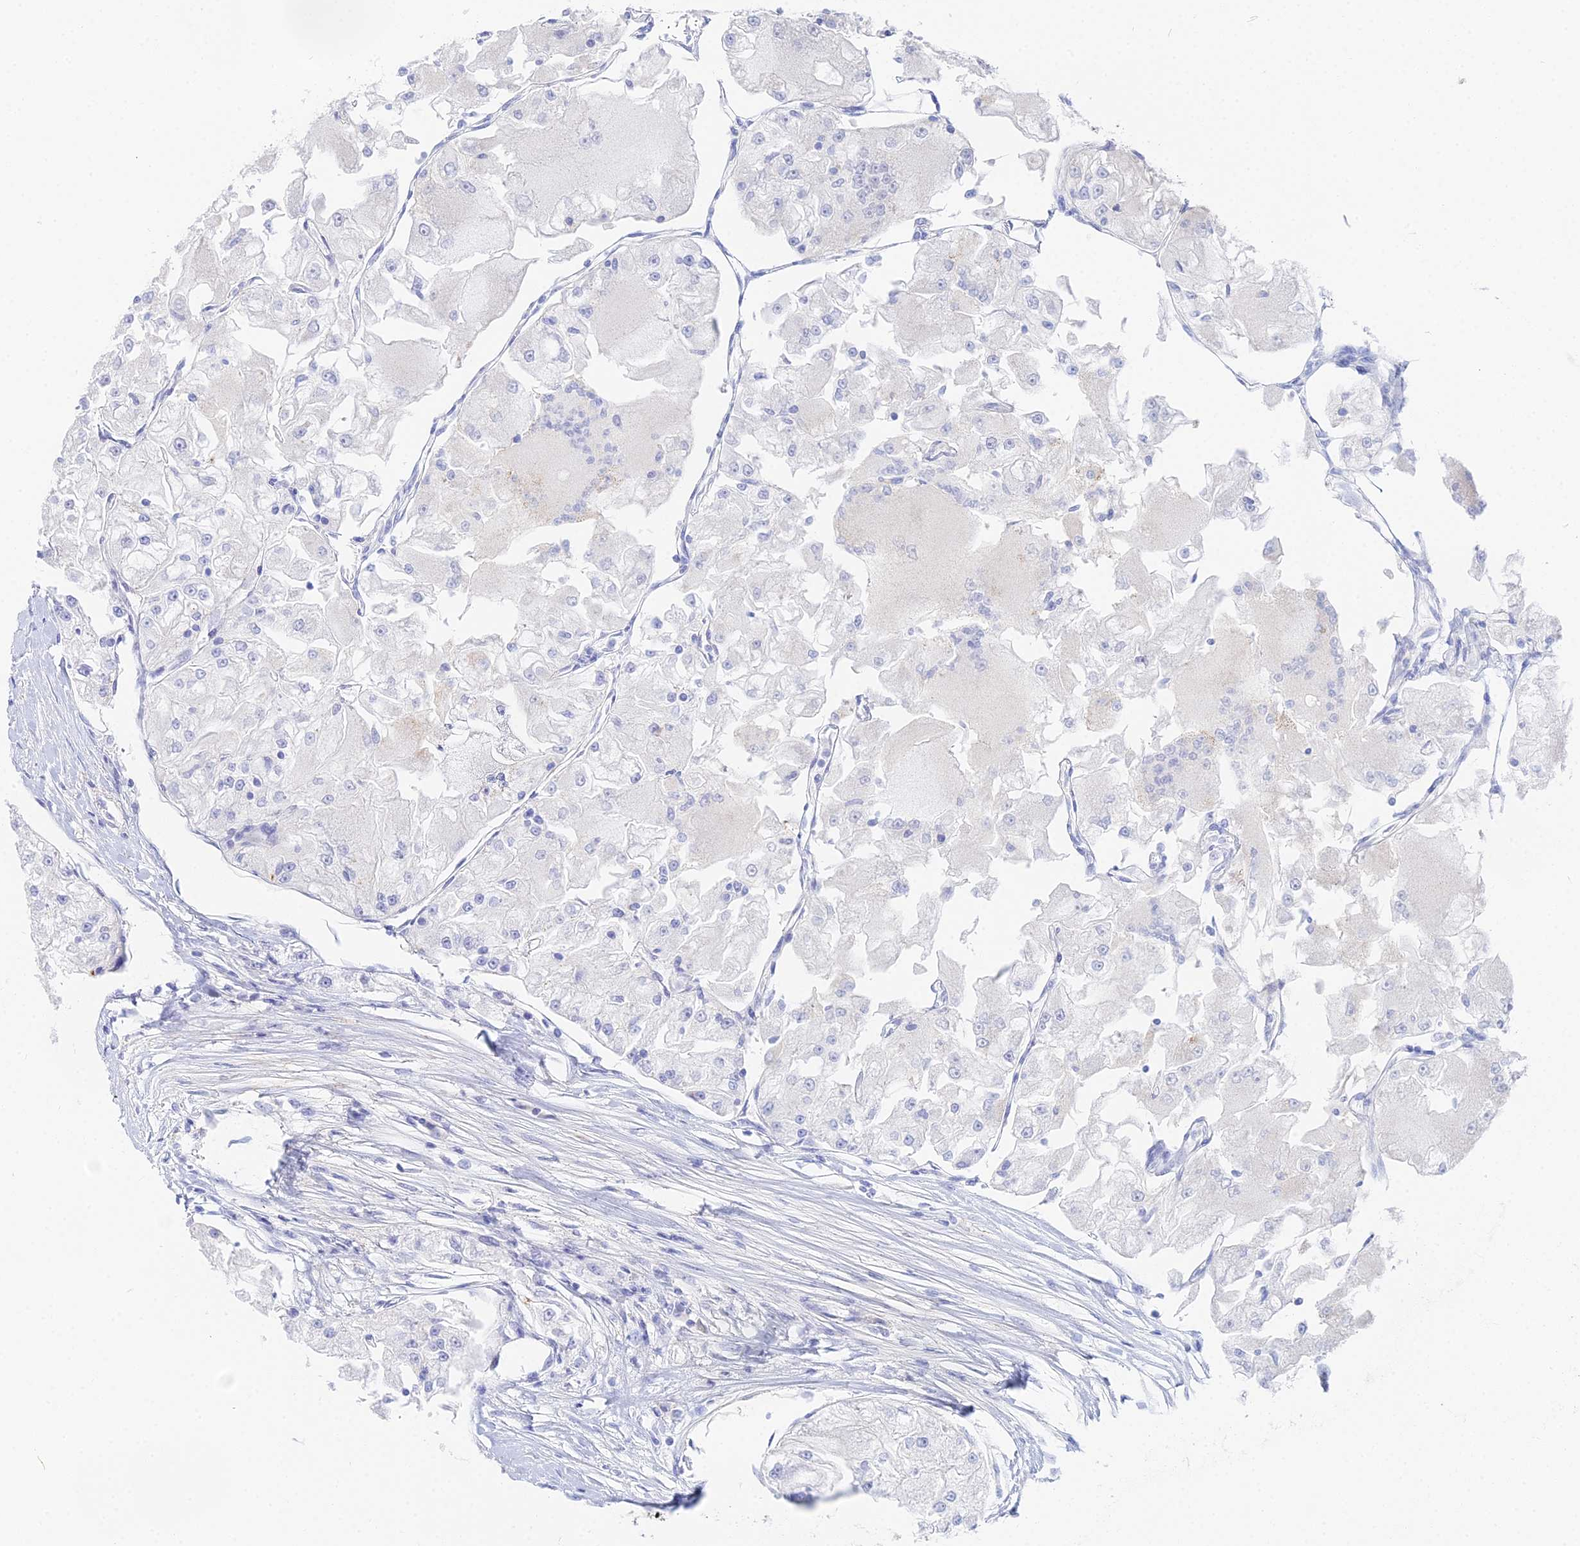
{"staining": {"intensity": "negative", "quantity": "none", "location": "none"}, "tissue": "renal cancer", "cell_type": "Tumor cells", "image_type": "cancer", "snomed": [{"axis": "morphology", "description": "Adenocarcinoma, NOS"}, {"axis": "topography", "description": "Kidney"}], "caption": "A histopathology image of renal adenocarcinoma stained for a protein reveals no brown staining in tumor cells.", "gene": "DNAH14", "patient": {"sex": "female", "age": 72}}